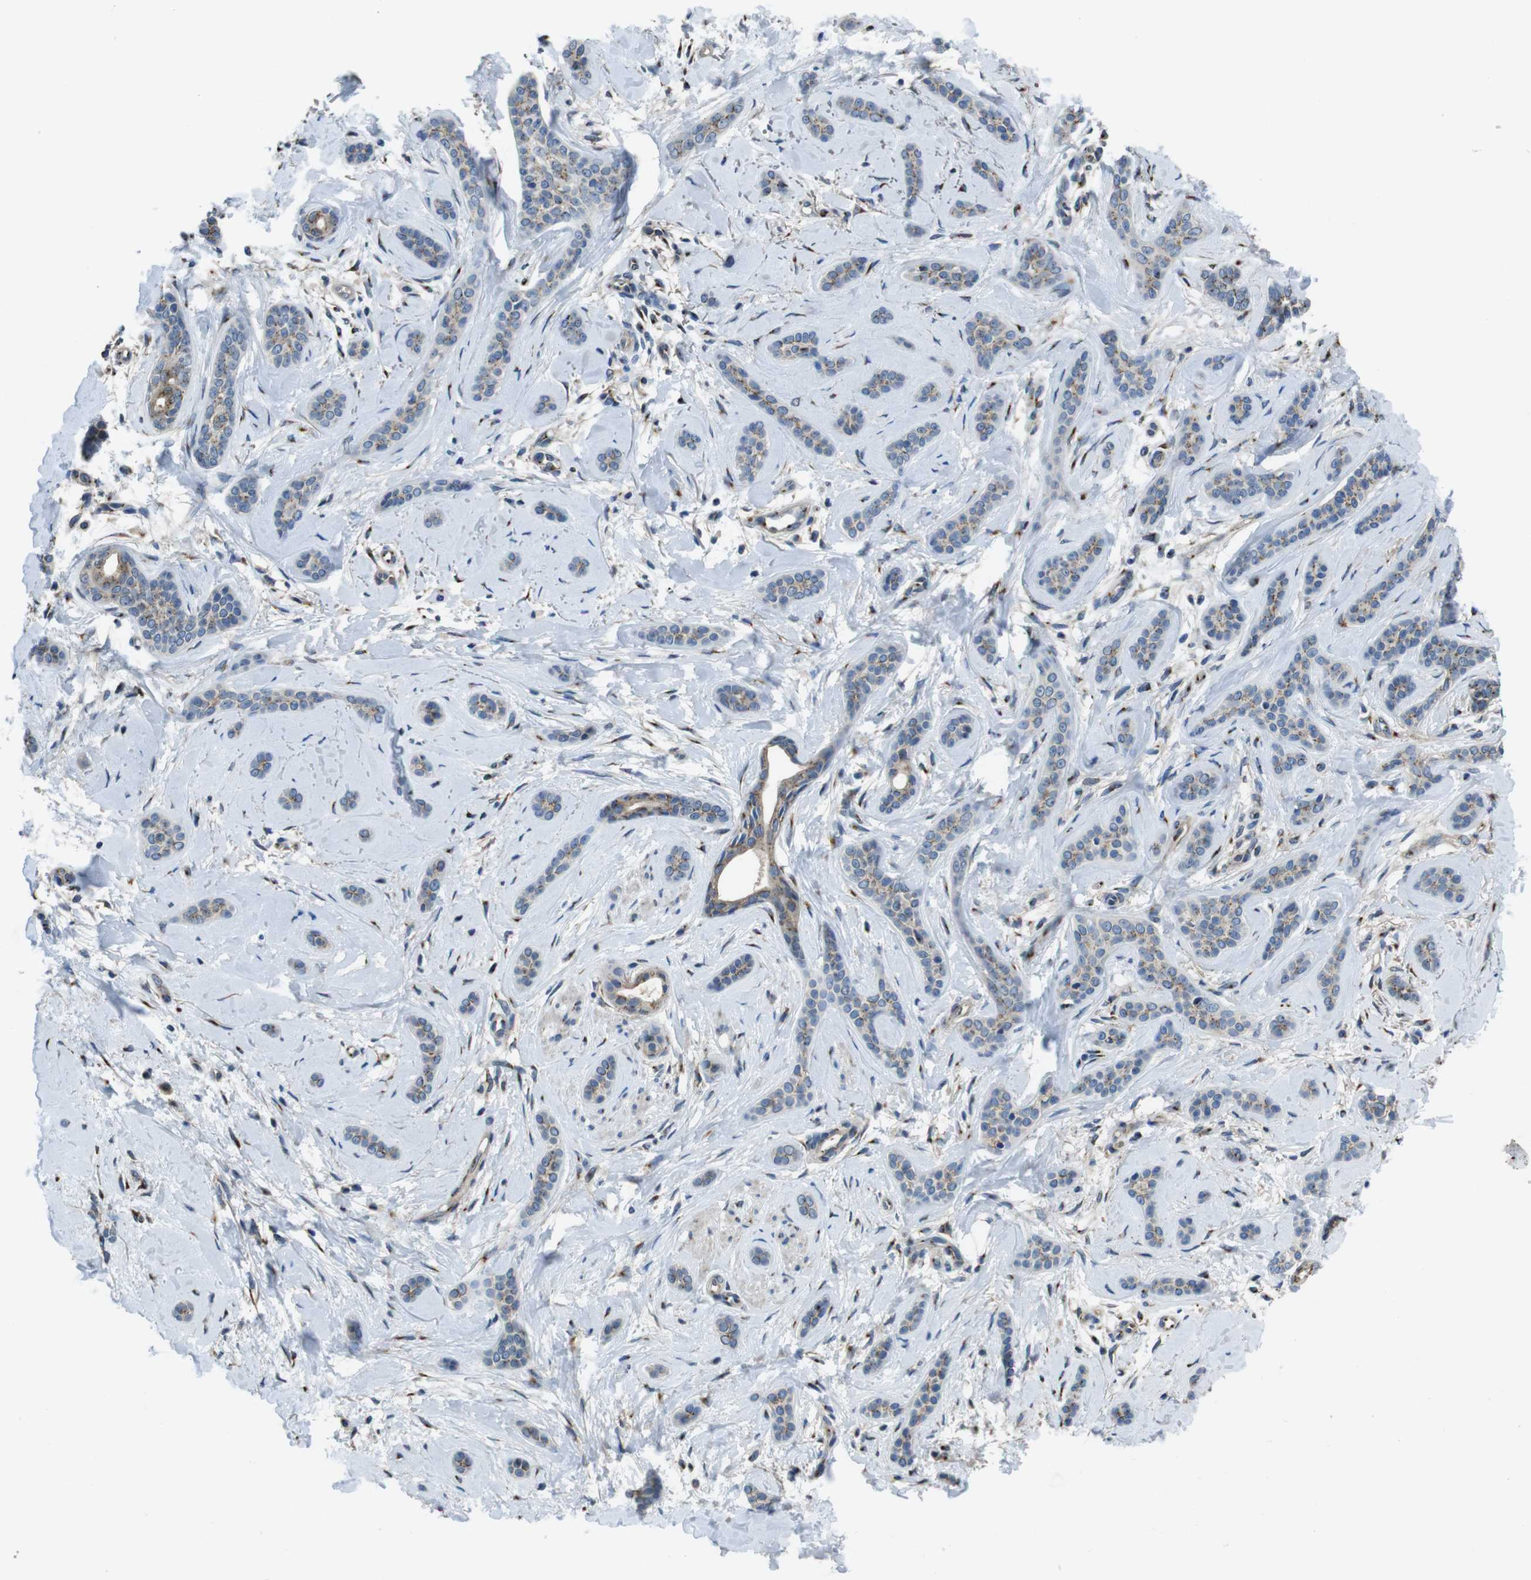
{"staining": {"intensity": "weak", "quantity": ">75%", "location": "cytoplasmic/membranous"}, "tissue": "skin cancer", "cell_type": "Tumor cells", "image_type": "cancer", "snomed": [{"axis": "morphology", "description": "Basal cell carcinoma"}, {"axis": "morphology", "description": "Adnexal tumor, benign"}, {"axis": "topography", "description": "Skin"}], "caption": "Protein staining by immunohistochemistry reveals weak cytoplasmic/membranous expression in approximately >75% of tumor cells in benign adnexal tumor (skin).", "gene": "RAB6A", "patient": {"sex": "female", "age": 42}}